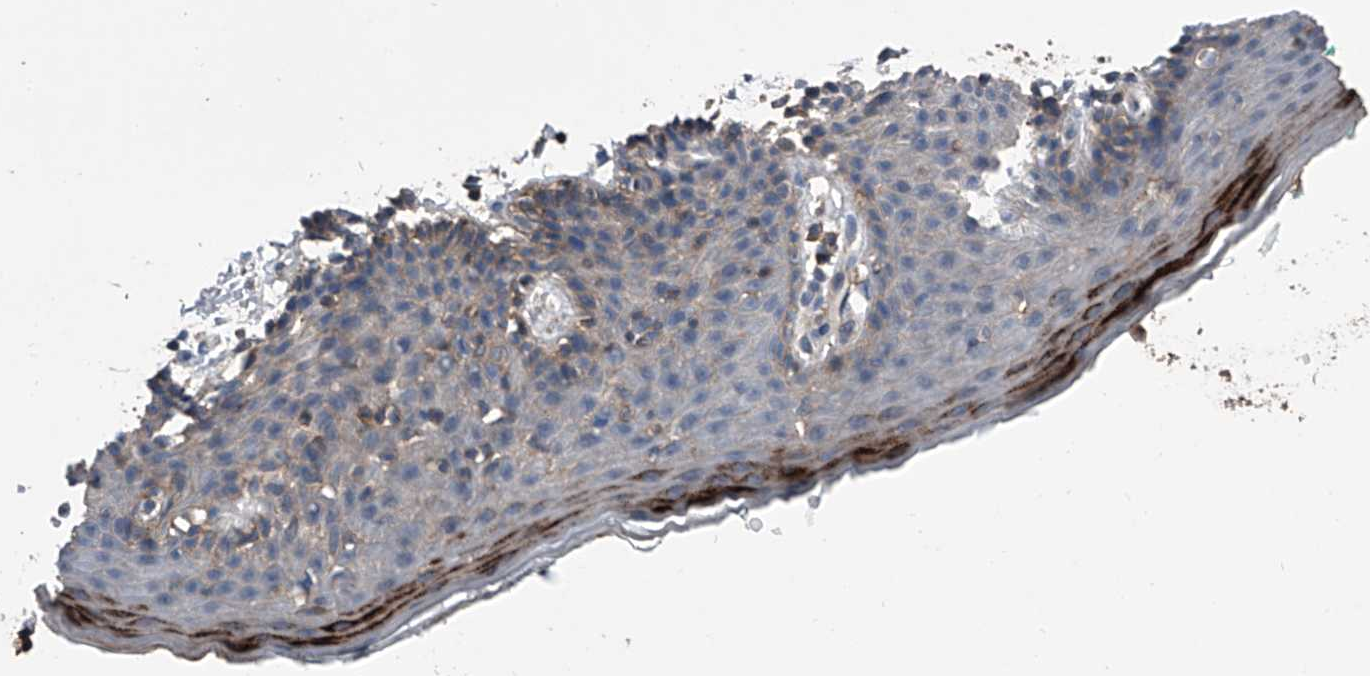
{"staining": {"intensity": "strong", "quantity": "<25%", "location": "cytoplasmic/membranous"}, "tissue": "skin", "cell_type": "Epidermal cells", "image_type": "normal", "snomed": [{"axis": "morphology", "description": "Normal tissue, NOS"}, {"axis": "topography", "description": "Vulva"}], "caption": "A brown stain shows strong cytoplasmic/membranous positivity of a protein in epidermal cells of unremarkable human skin. Nuclei are stained in blue.", "gene": "PIP5K1A", "patient": {"sex": "female", "age": 66}}